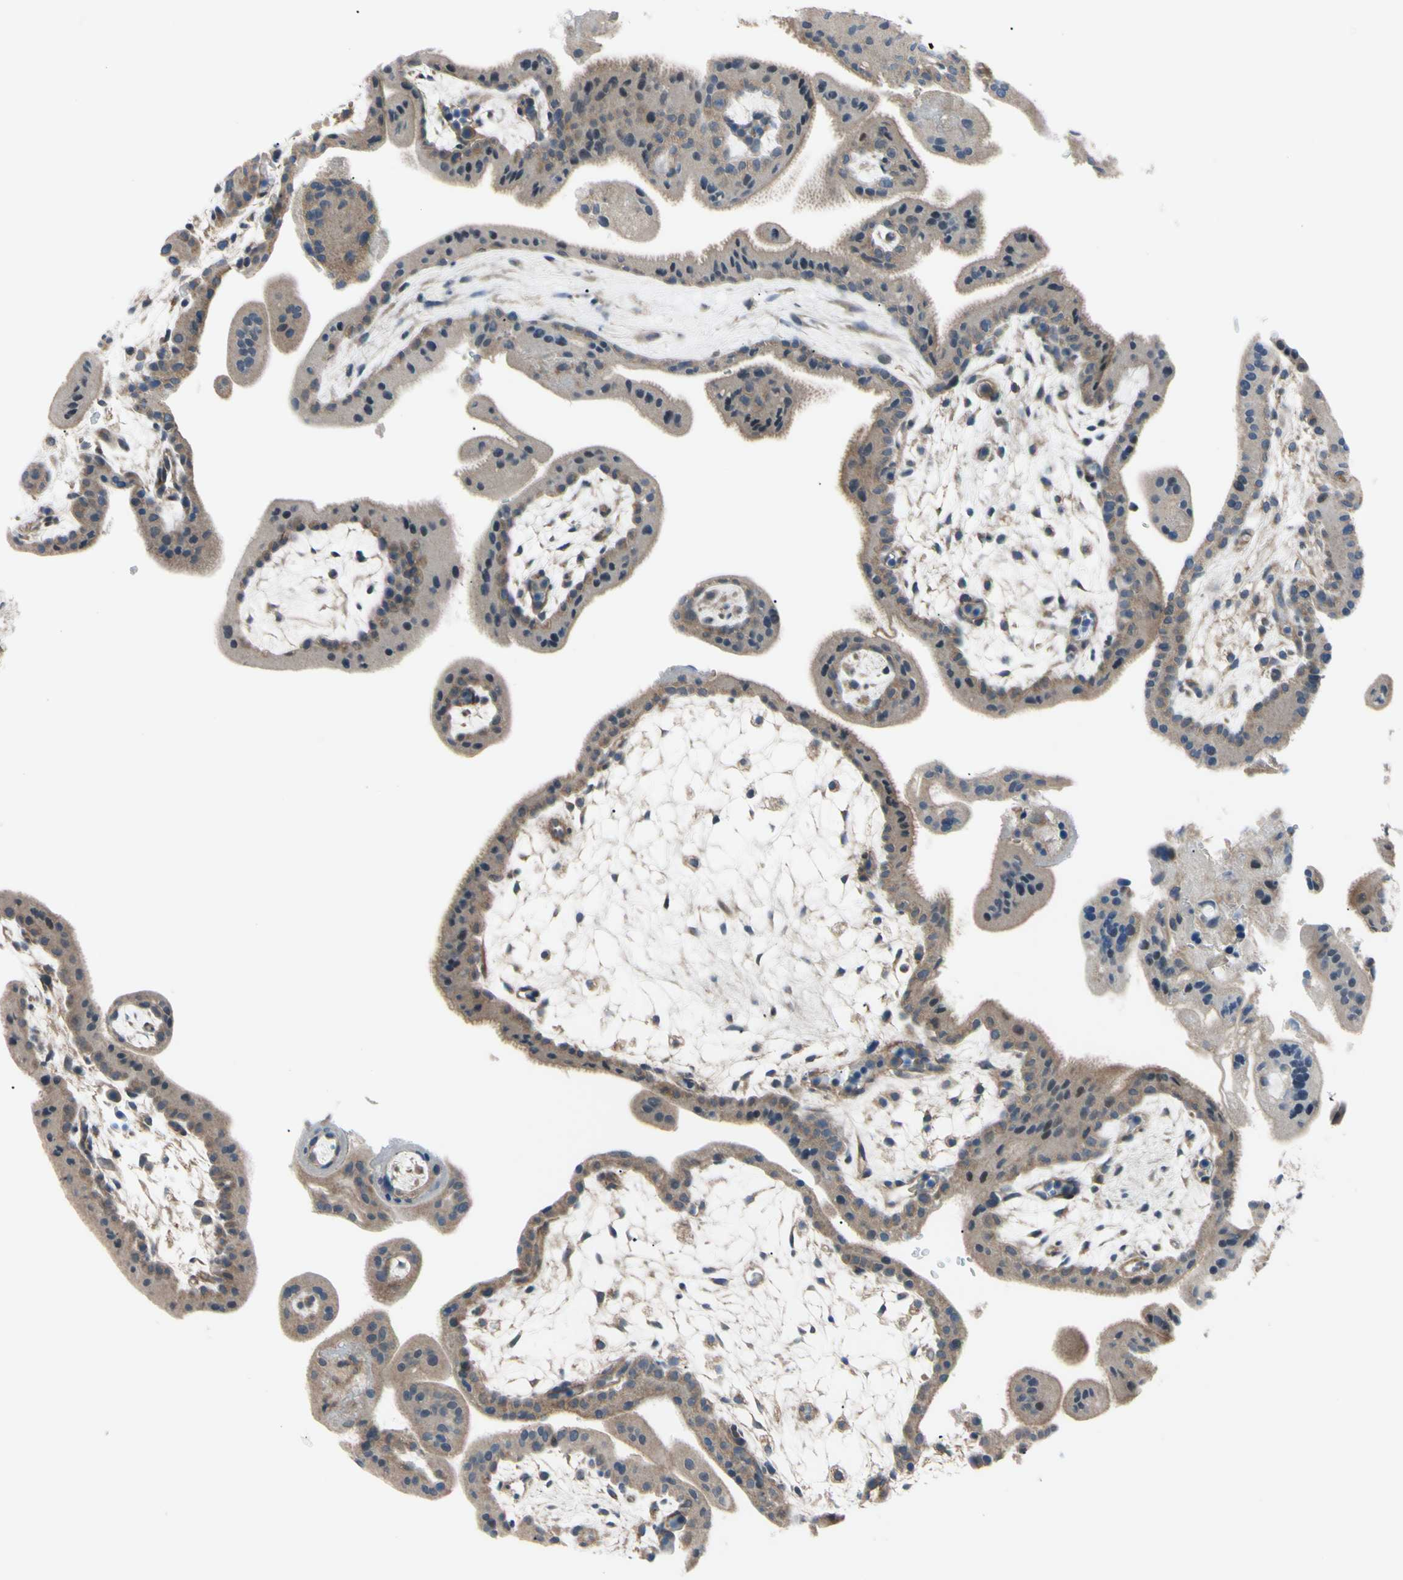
{"staining": {"intensity": "weak", "quantity": "25%-75%", "location": "cytoplasmic/membranous"}, "tissue": "placenta", "cell_type": "Trophoblastic cells", "image_type": "normal", "snomed": [{"axis": "morphology", "description": "Normal tissue, NOS"}, {"axis": "topography", "description": "Placenta"}], "caption": "Weak cytoplasmic/membranous staining for a protein is present in about 25%-75% of trophoblastic cells of unremarkable placenta using immunohistochemistry.", "gene": "SVIL", "patient": {"sex": "female", "age": 35}}